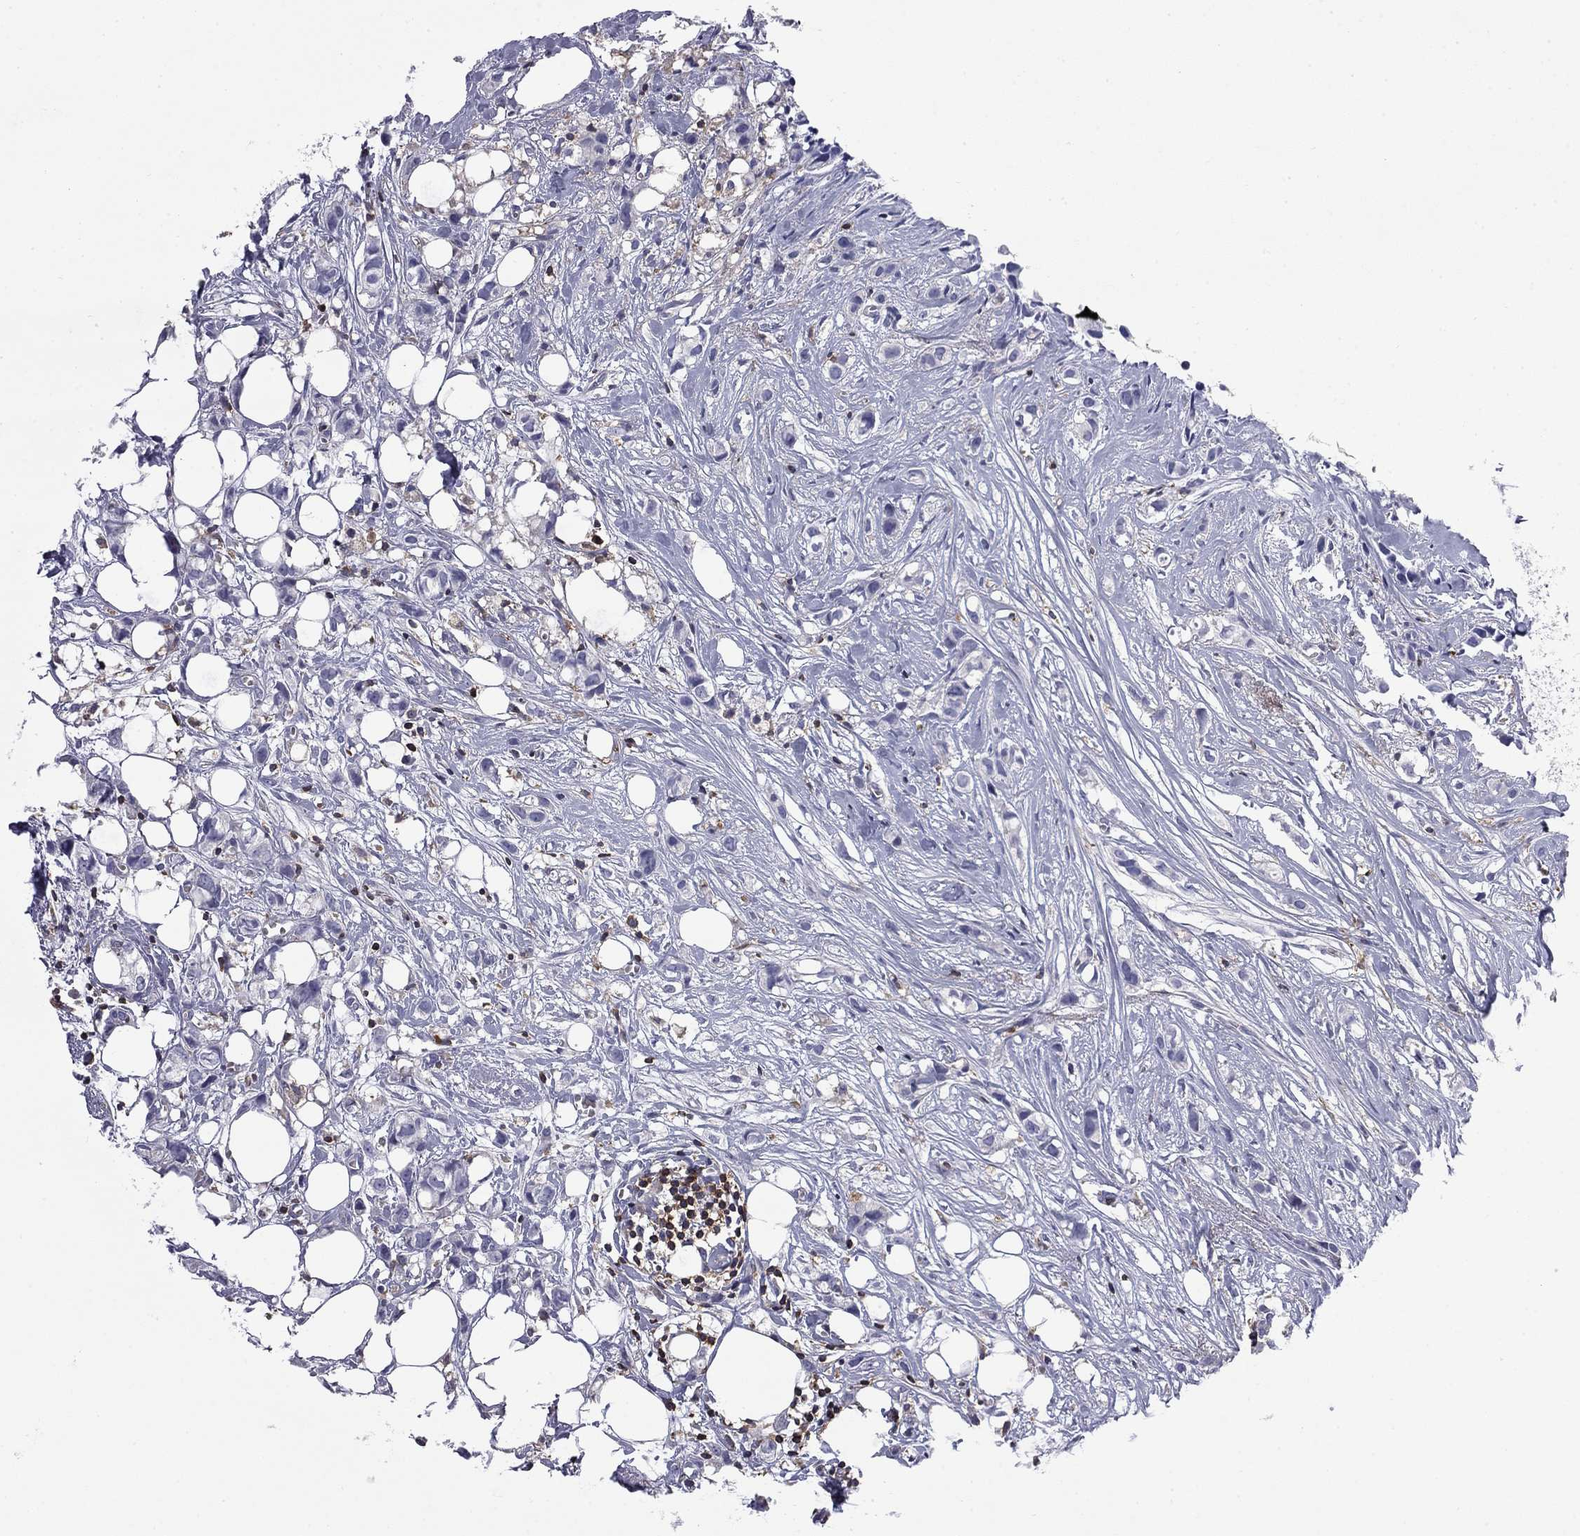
{"staining": {"intensity": "negative", "quantity": "none", "location": "none"}, "tissue": "breast cancer", "cell_type": "Tumor cells", "image_type": "cancer", "snomed": [{"axis": "morphology", "description": "Duct carcinoma"}, {"axis": "topography", "description": "Breast"}], "caption": "A high-resolution photomicrograph shows immunohistochemistry (IHC) staining of breast cancer, which displays no significant expression in tumor cells.", "gene": "ARHGAP45", "patient": {"sex": "female", "age": 85}}